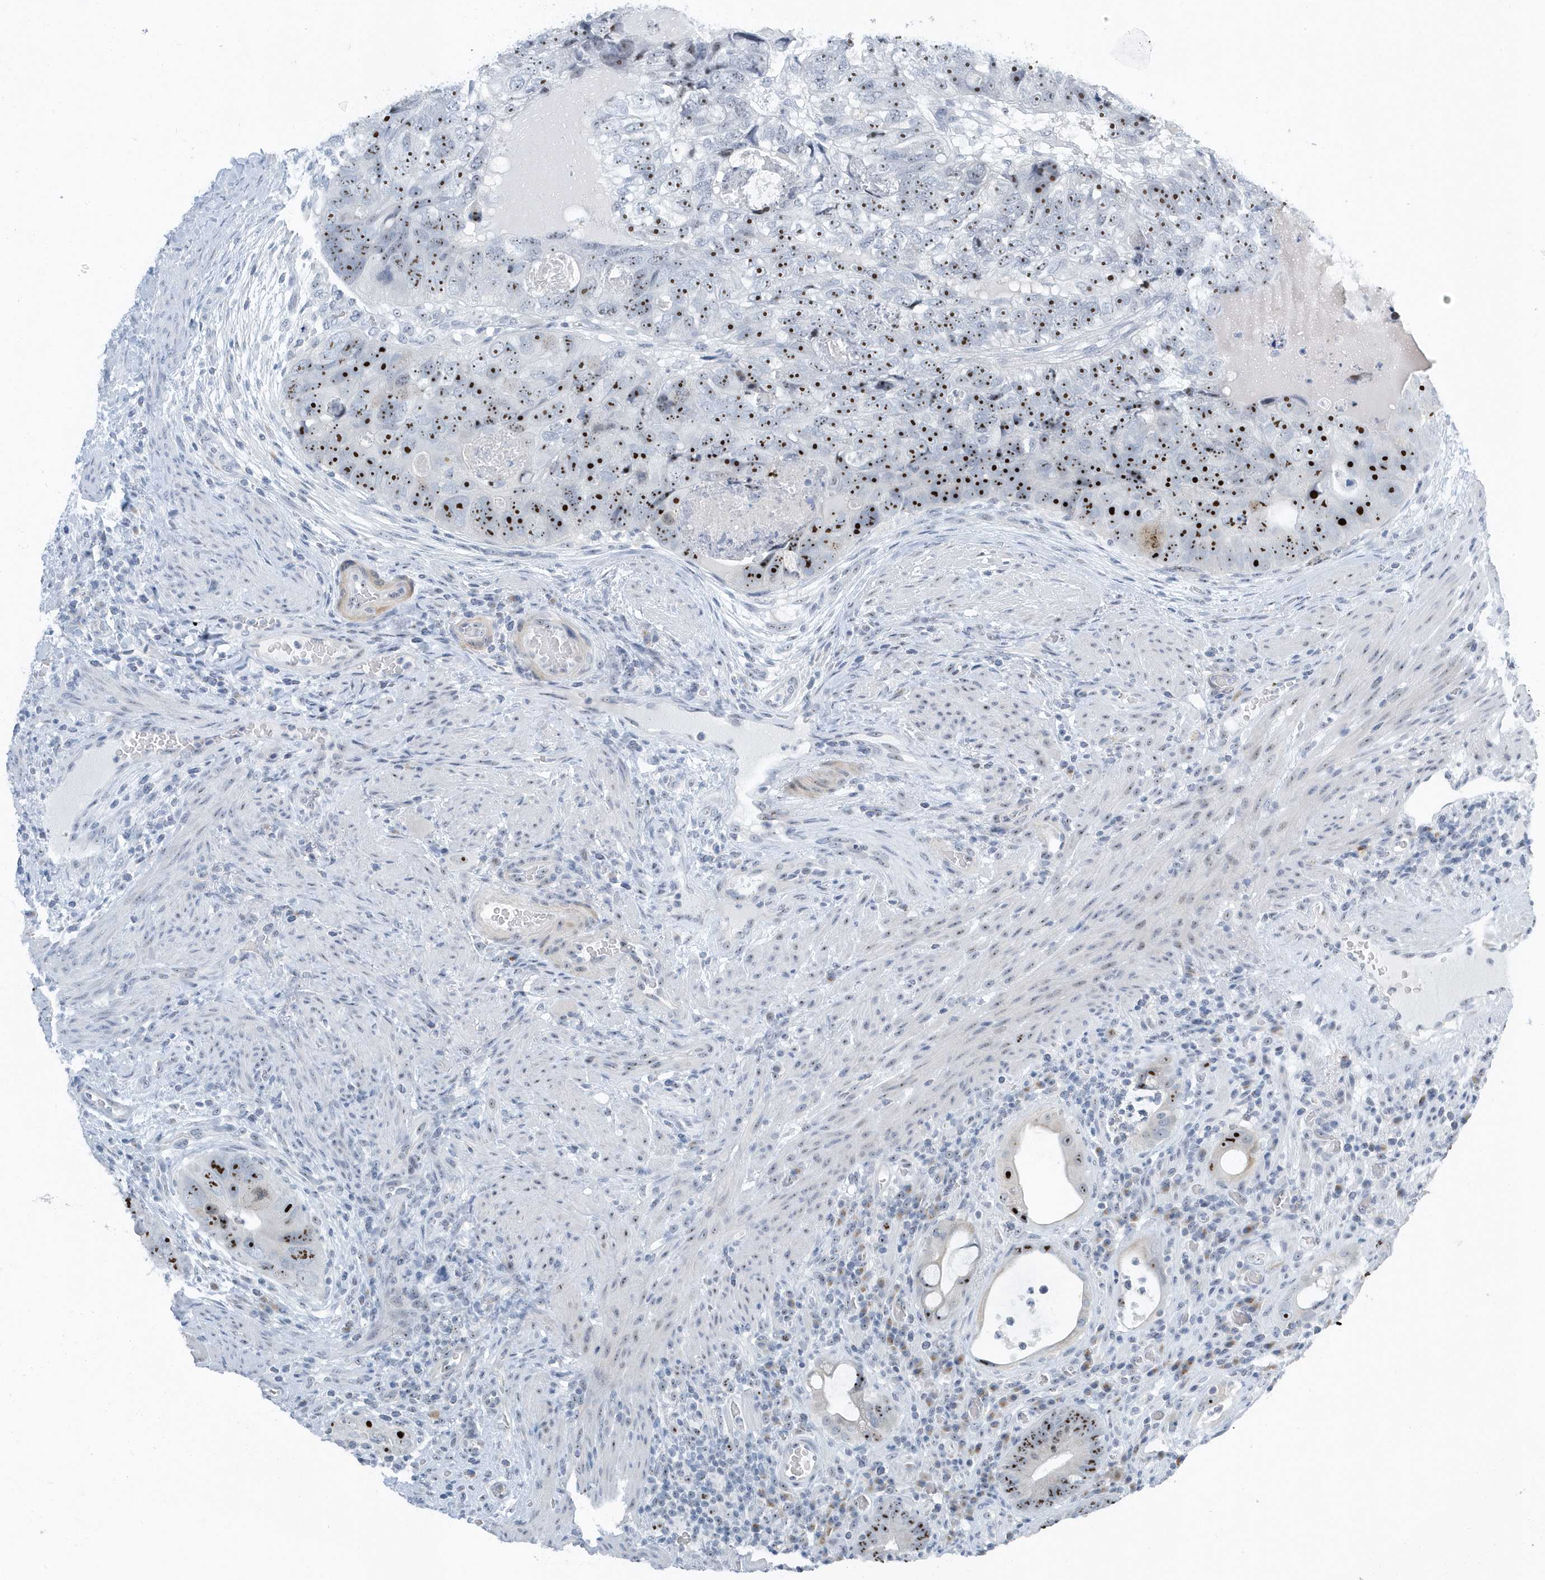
{"staining": {"intensity": "strong", "quantity": ">75%", "location": "nuclear"}, "tissue": "colorectal cancer", "cell_type": "Tumor cells", "image_type": "cancer", "snomed": [{"axis": "morphology", "description": "Adenocarcinoma, NOS"}, {"axis": "topography", "description": "Rectum"}], "caption": "Protein expression analysis of human colorectal adenocarcinoma reveals strong nuclear staining in about >75% of tumor cells.", "gene": "RPF2", "patient": {"sex": "male", "age": 59}}